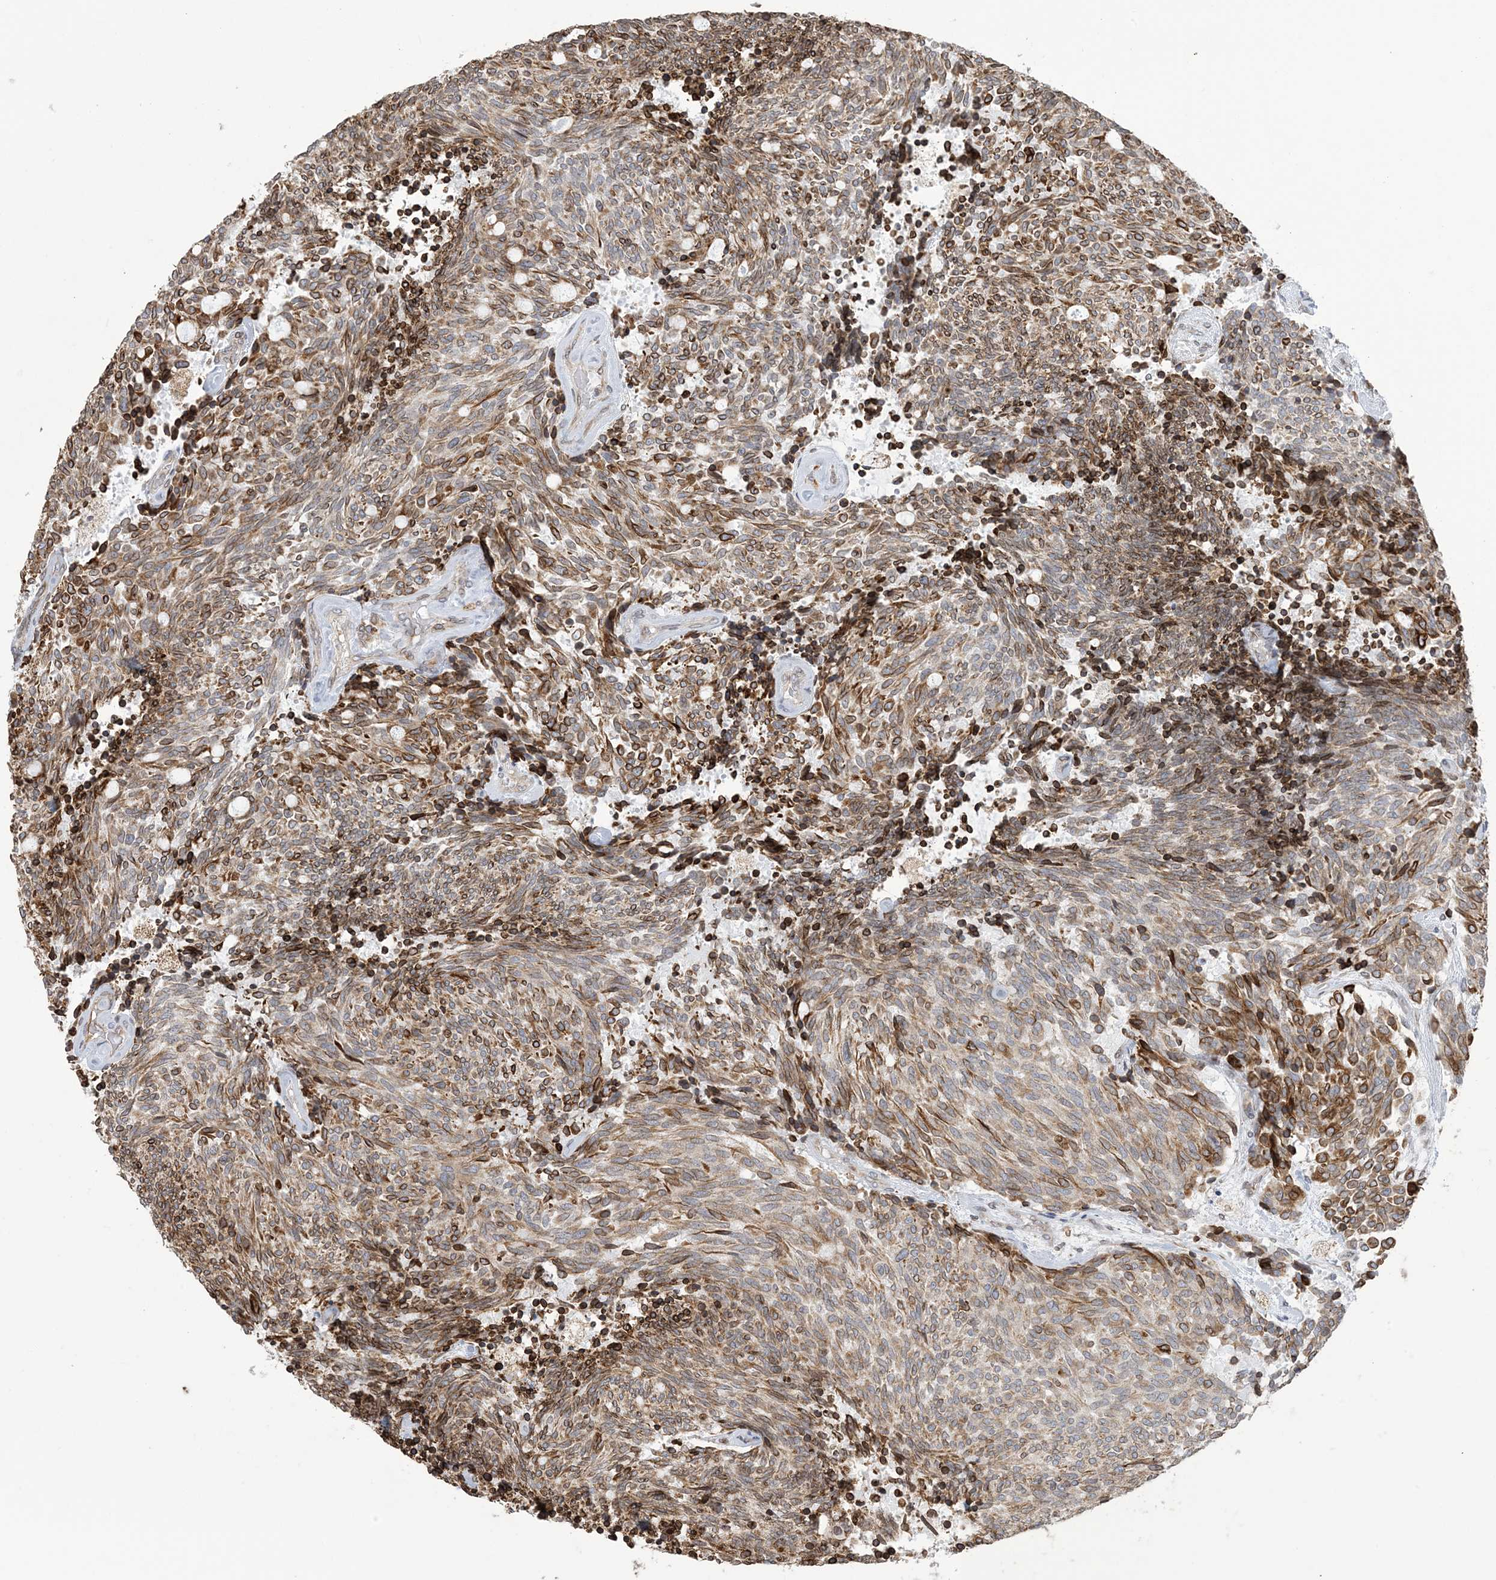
{"staining": {"intensity": "moderate", "quantity": ">75%", "location": "cytoplasmic/membranous"}, "tissue": "carcinoid", "cell_type": "Tumor cells", "image_type": "cancer", "snomed": [{"axis": "morphology", "description": "Carcinoid, malignant, NOS"}, {"axis": "topography", "description": "Pancreas"}], "caption": "Carcinoid stained with a protein marker exhibits moderate staining in tumor cells.", "gene": "SHANK1", "patient": {"sex": "female", "age": 54}}